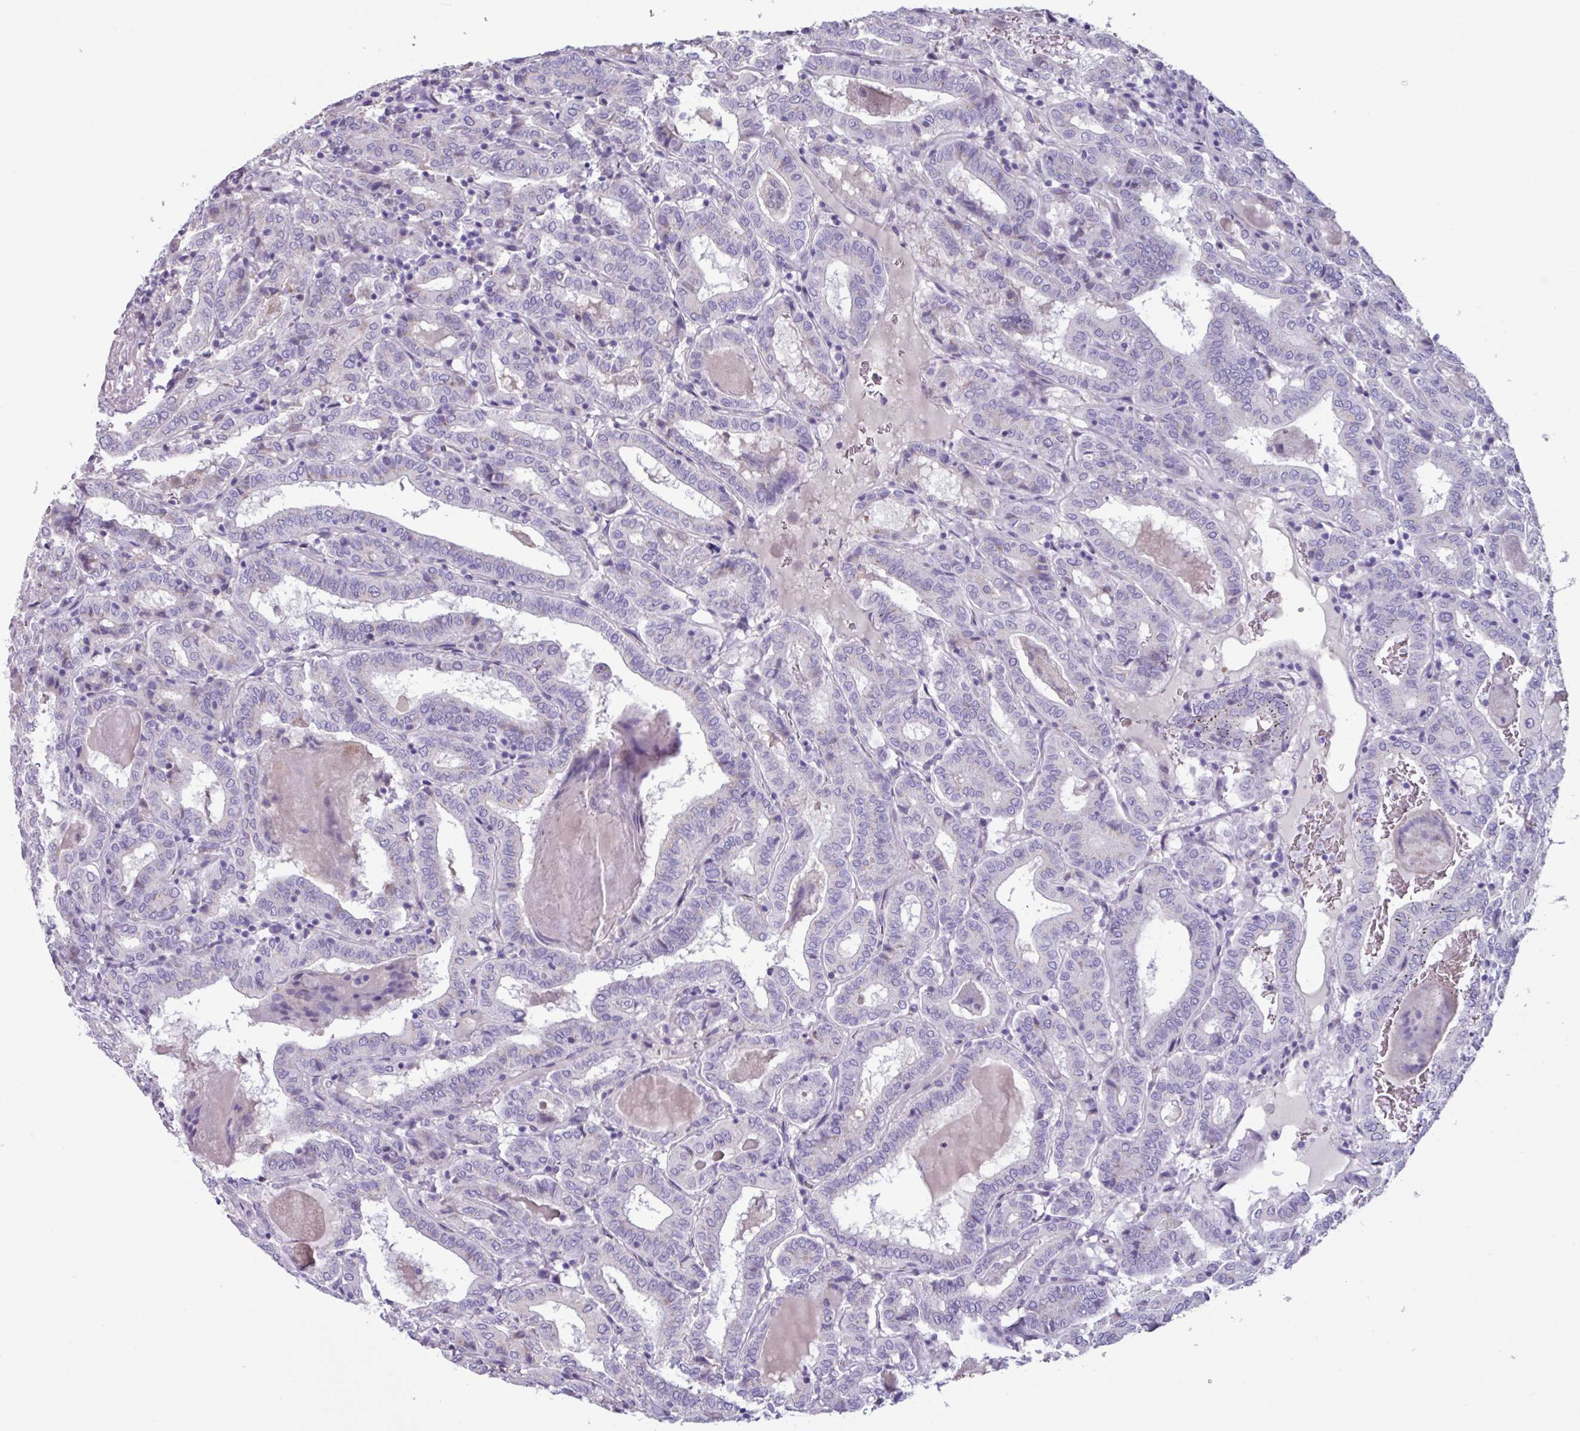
{"staining": {"intensity": "negative", "quantity": "none", "location": "none"}, "tissue": "thyroid cancer", "cell_type": "Tumor cells", "image_type": "cancer", "snomed": [{"axis": "morphology", "description": "Papillary adenocarcinoma, NOS"}, {"axis": "topography", "description": "Thyroid gland"}], "caption": "The image exhibits no staining of tumor cells in thyroid cancer. Nuclei are stained in blue.", "gene": "ADGRE1", "patient": {"sex": "female", "age": 72}}